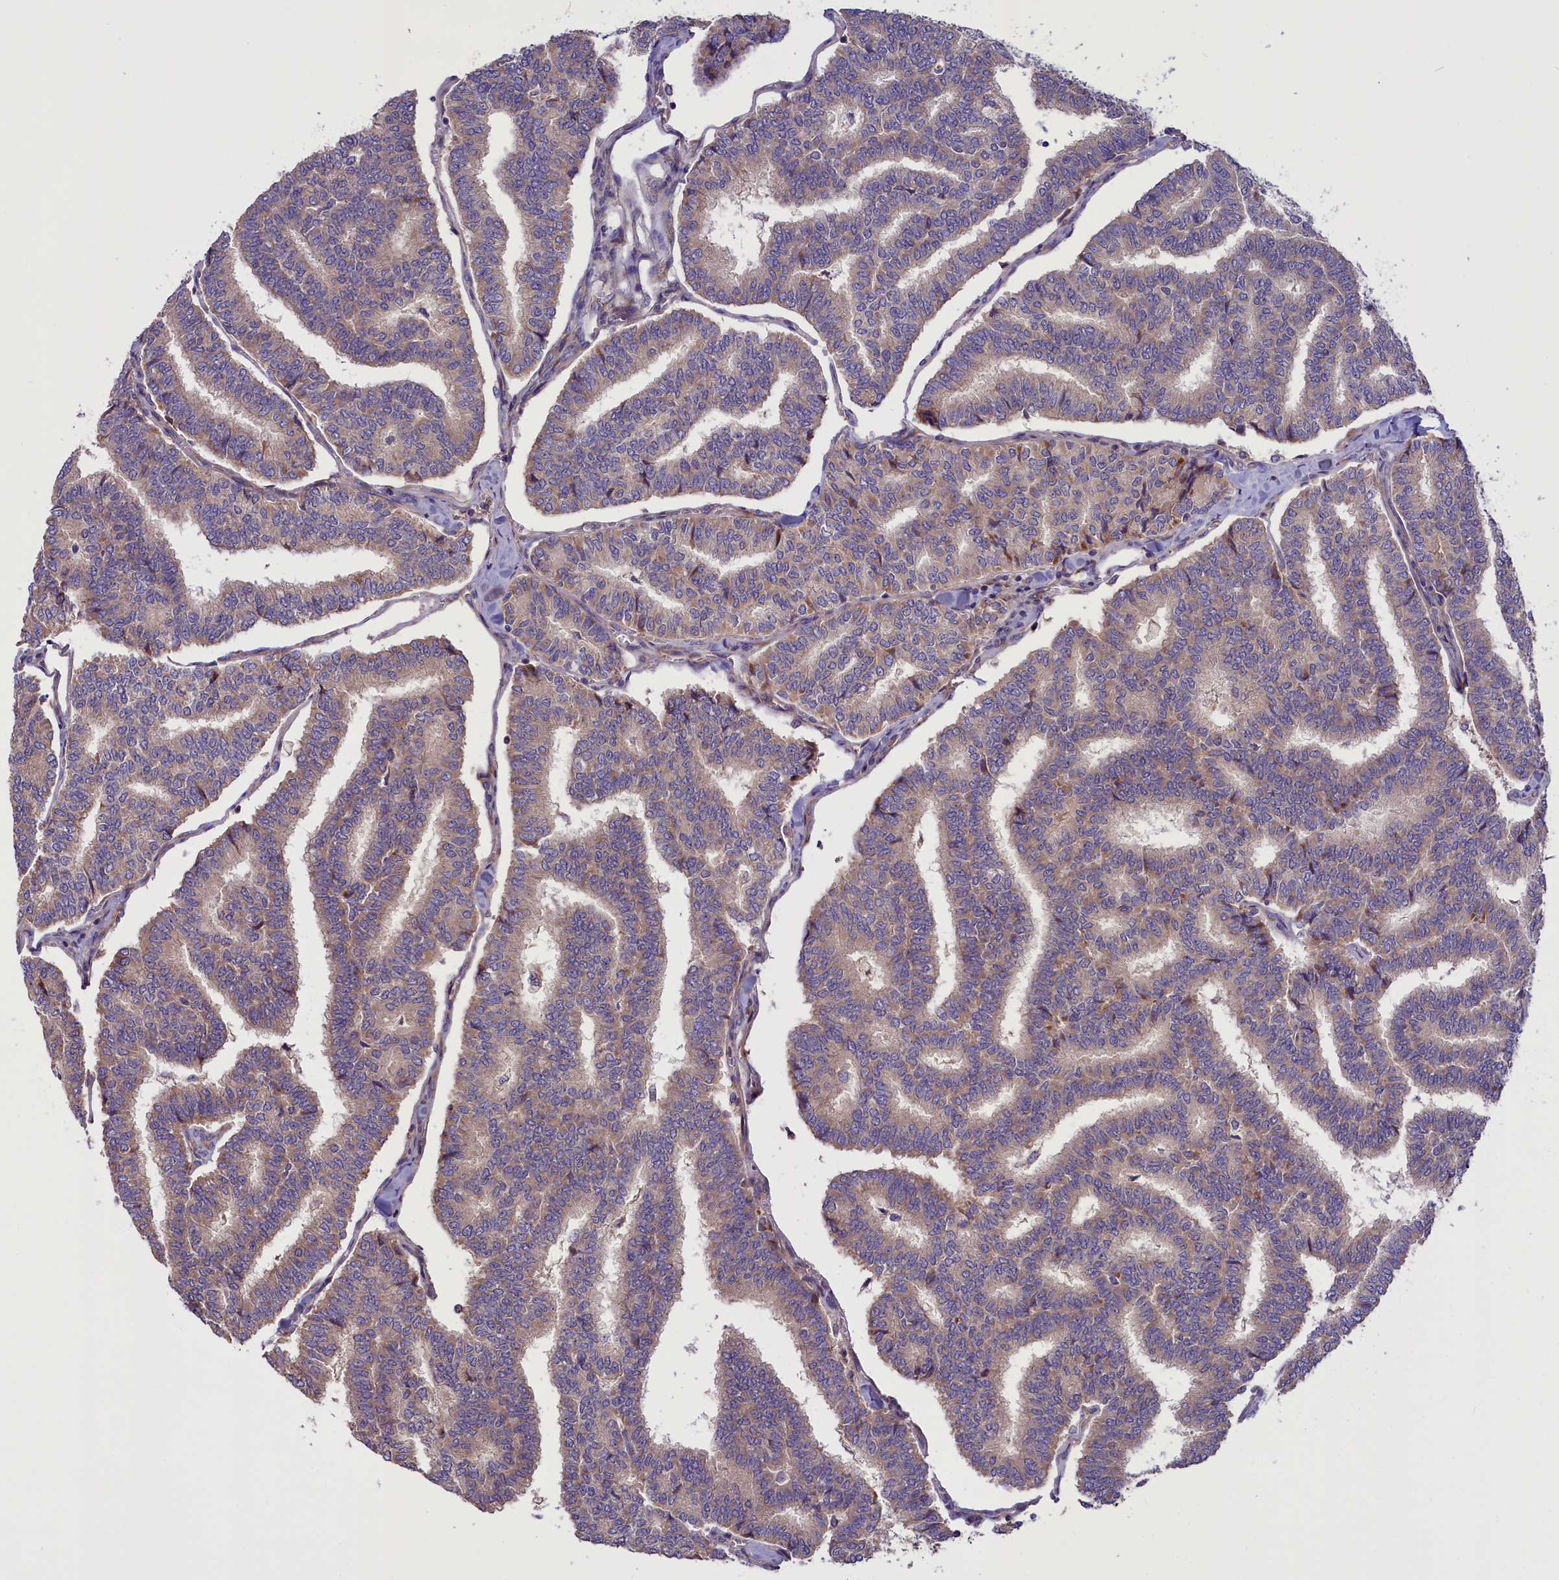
{"staining": {"intensity": "weak", "quantity": ">75%", "location": "cytoplasmic/membranous"}, "tissue": "thyroid cancer", "cell_type": "Tumor cells", "image_type": "cancer", "snomed": [{"axis": "morphology", "description": "Papillary adenocarcinoma, NOS"}, {"axis": "topography", "description": "Thyroid gland"}], "caption": "Immunohistochemistry image of neoplastic tissue: human thyroid cancer stained using IHC demonstrates low levels of weak protein expression localized specifically in the cytoplasmic/membranous of tumor cells, appearing as a cytoplasmic/membranous brown color.", "gene": "FRY", "patient": {"sex": "female", "age": 35}}